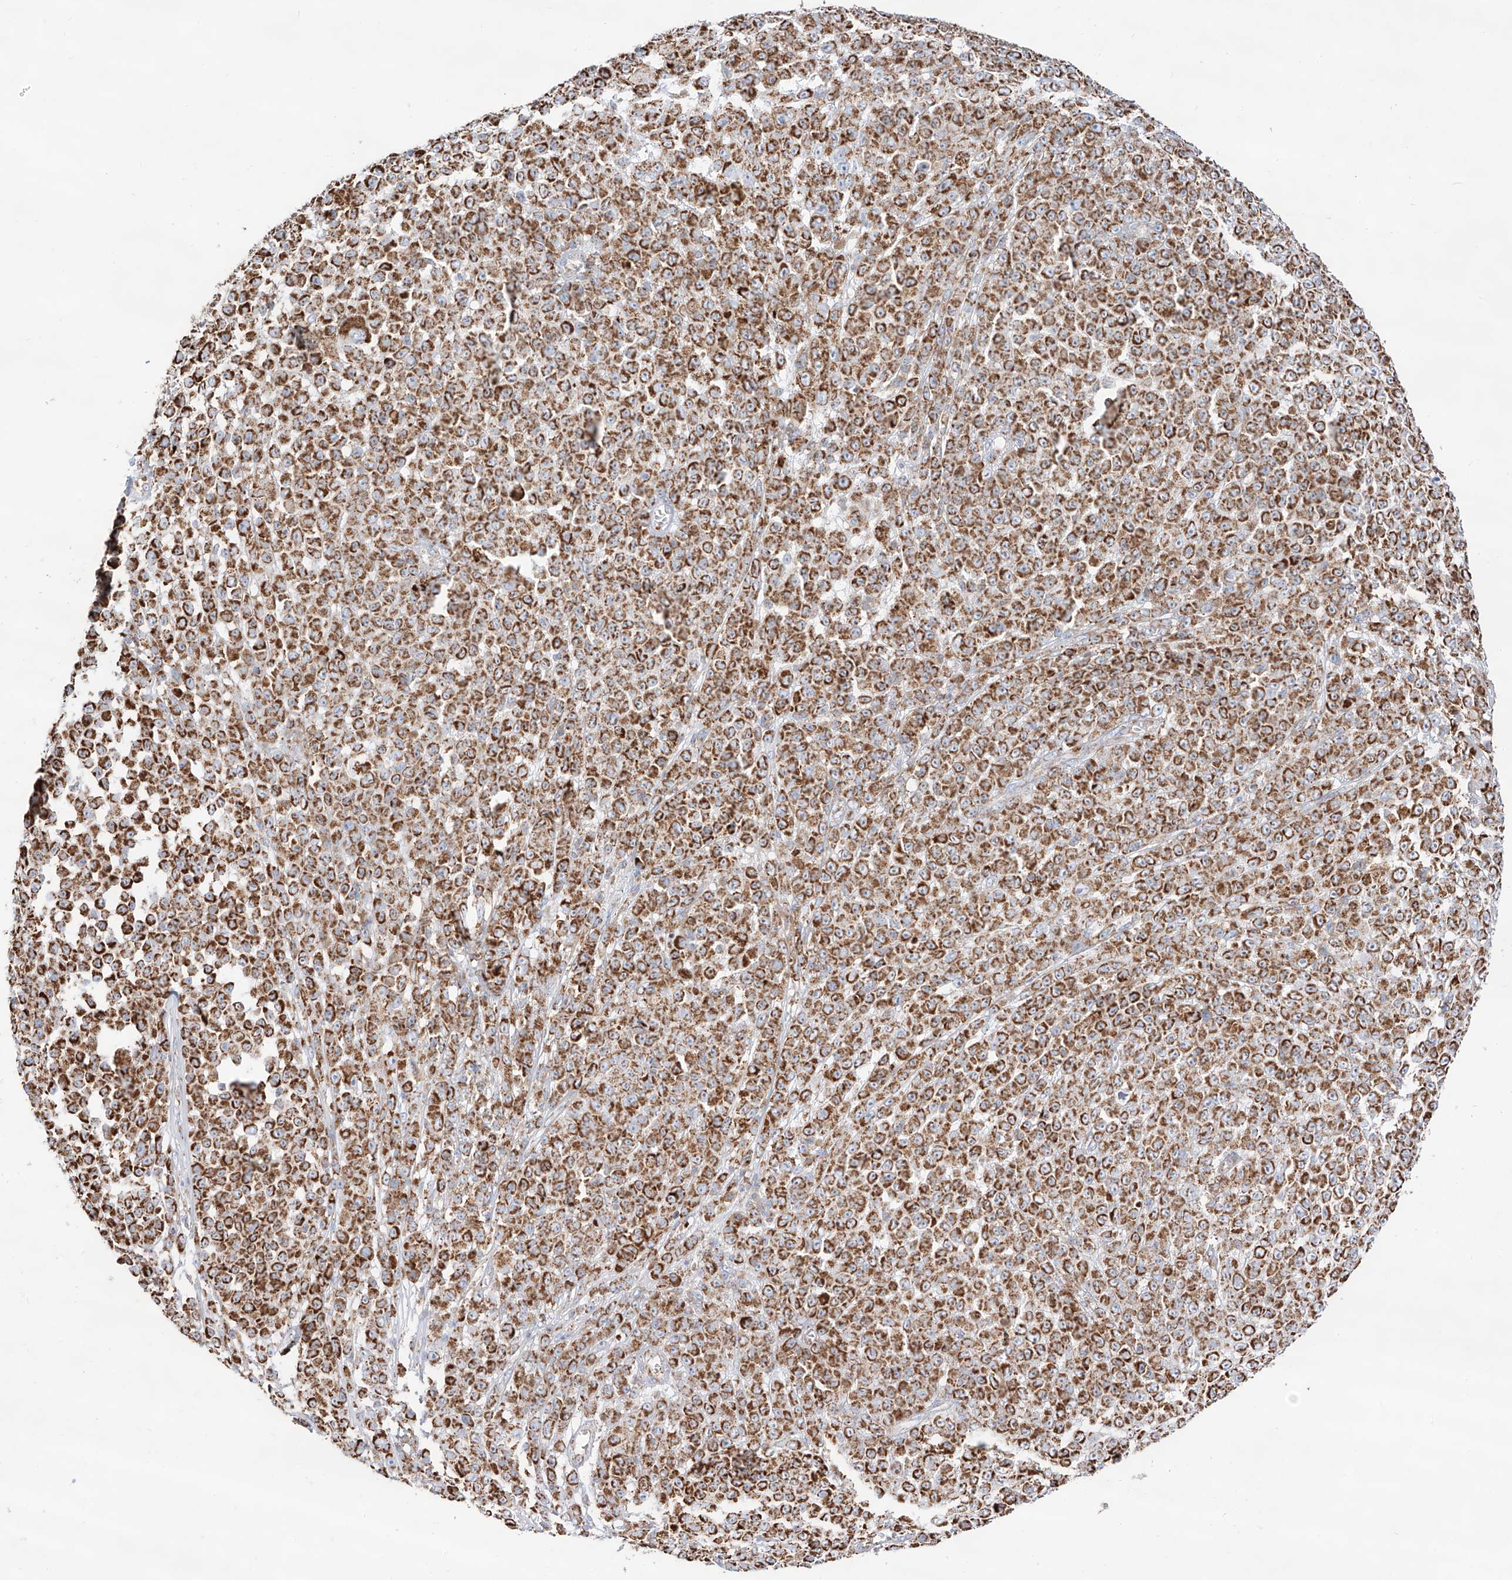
{"staining": {"intensity": "moderate", "quantity": ">75%", "location": "cytoplasmic/membranous"}, "tissue": "melanoma", "cell_type": "Tumor cells", "image_type": "cancer", "snomed": [{"axis": "morphology", "description": "Malignant melanoma, NOS"}, {"axis": "topography", "description": "Skin"}], "caption": "Immunohistochemistry (IHC) staining of melanoma, which demonstrates medium levels of moderate cytoplasmic/membranous expression in approximately >75% of tumor cells indicating moderate cytoplasmic/membranous protein staining. The staining was performed using DAB (brown) for protein detection and nuclei were counterstained in hematoxylin (blue).", "gene": "TTC27", "patient": {"sex": "female", "age": 94}}